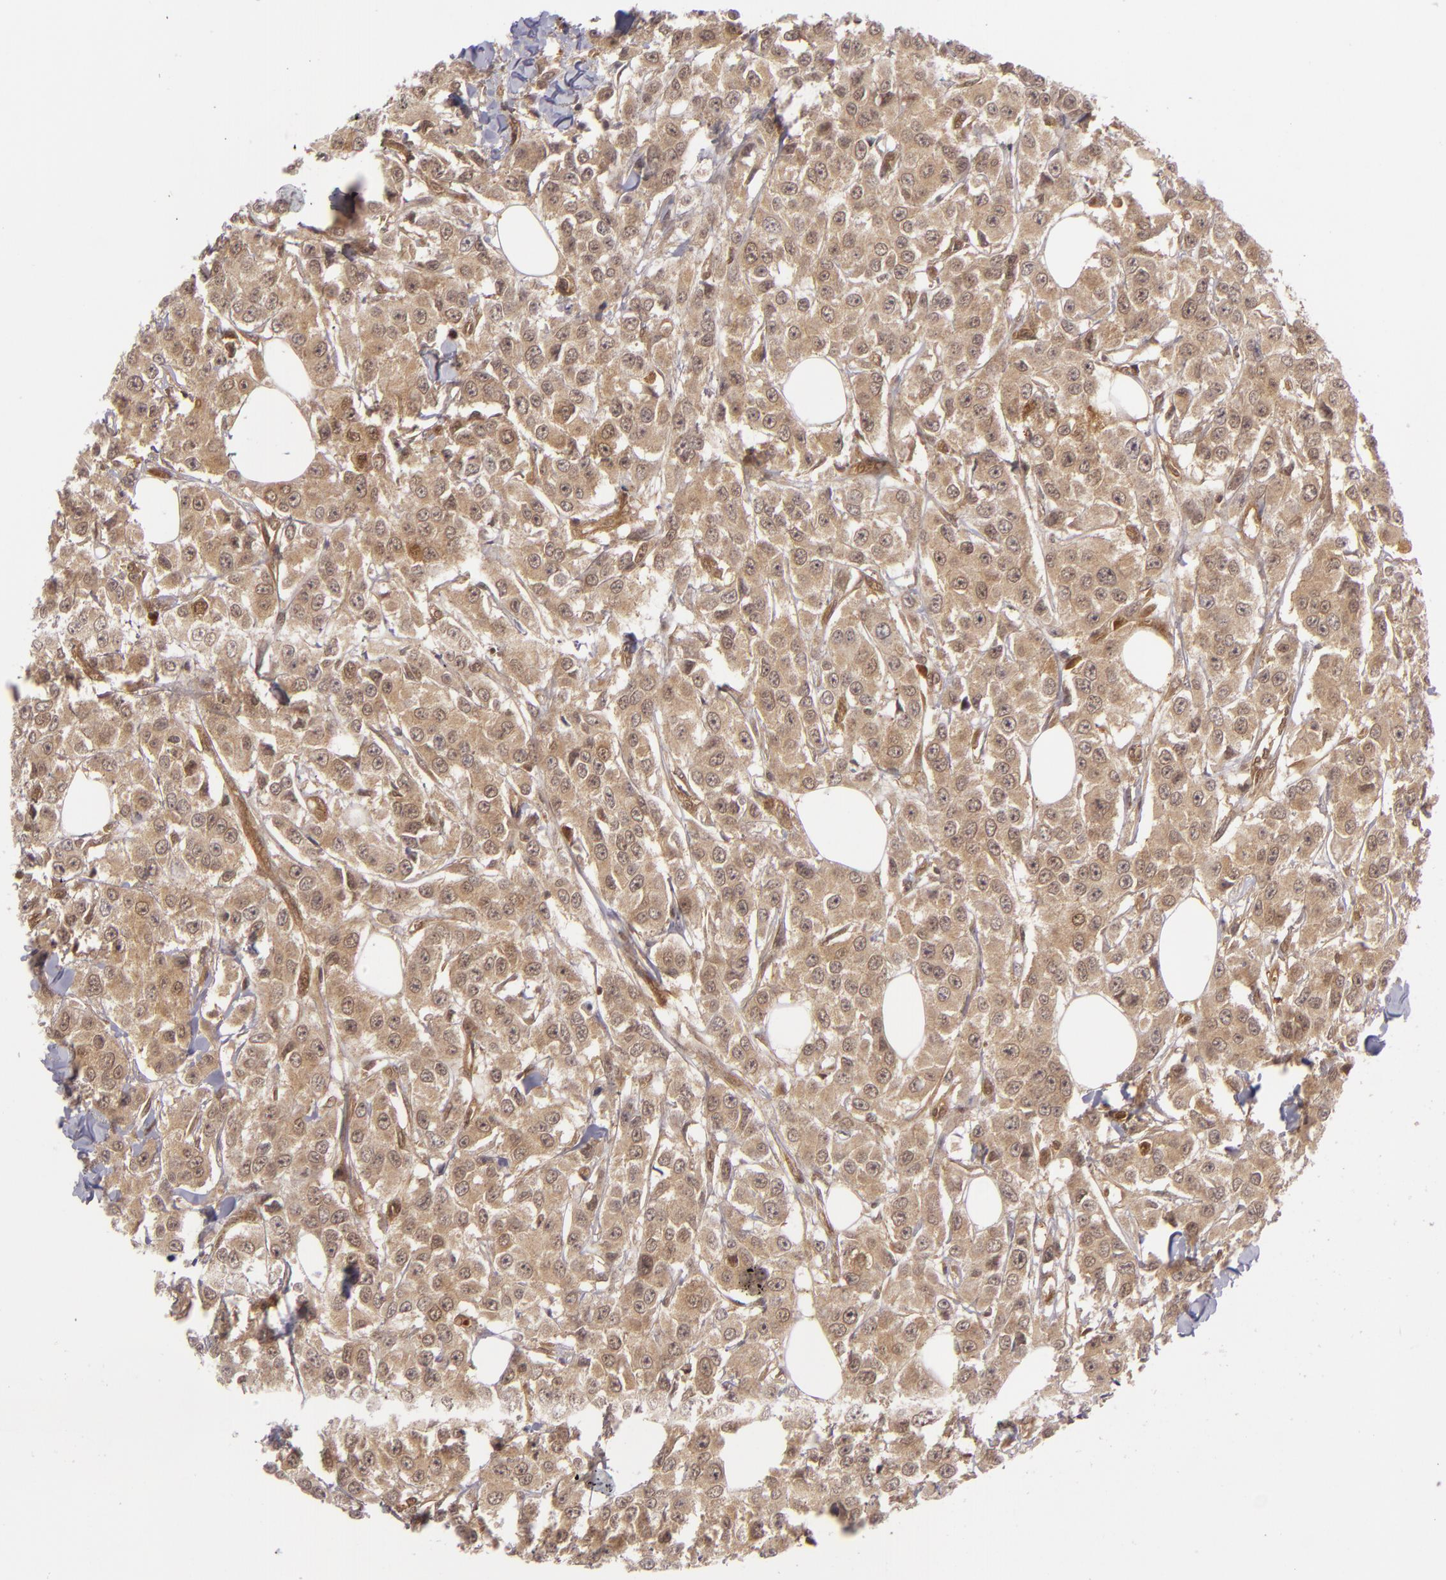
{"staining": {"intensity": "weak", "quantity": ">75%", "location": "cytoplasmic/membranous"}, "tissue": "breast cancer", "cell_type": "Tumor cells", "image_type": "cancer", "snomed": [{"axis": "morphology", "description": "Duct carcinoma"}, {"axis": "topography", "description": "Breast"}], "caption": "Tumor cells reveal weak cytoplasmic/membranous expression in approximately >75% of cells in intraductal carcinoma (breast).", "gene": "ZBTB33", "patient": {"sex": "female", "age": 58}}